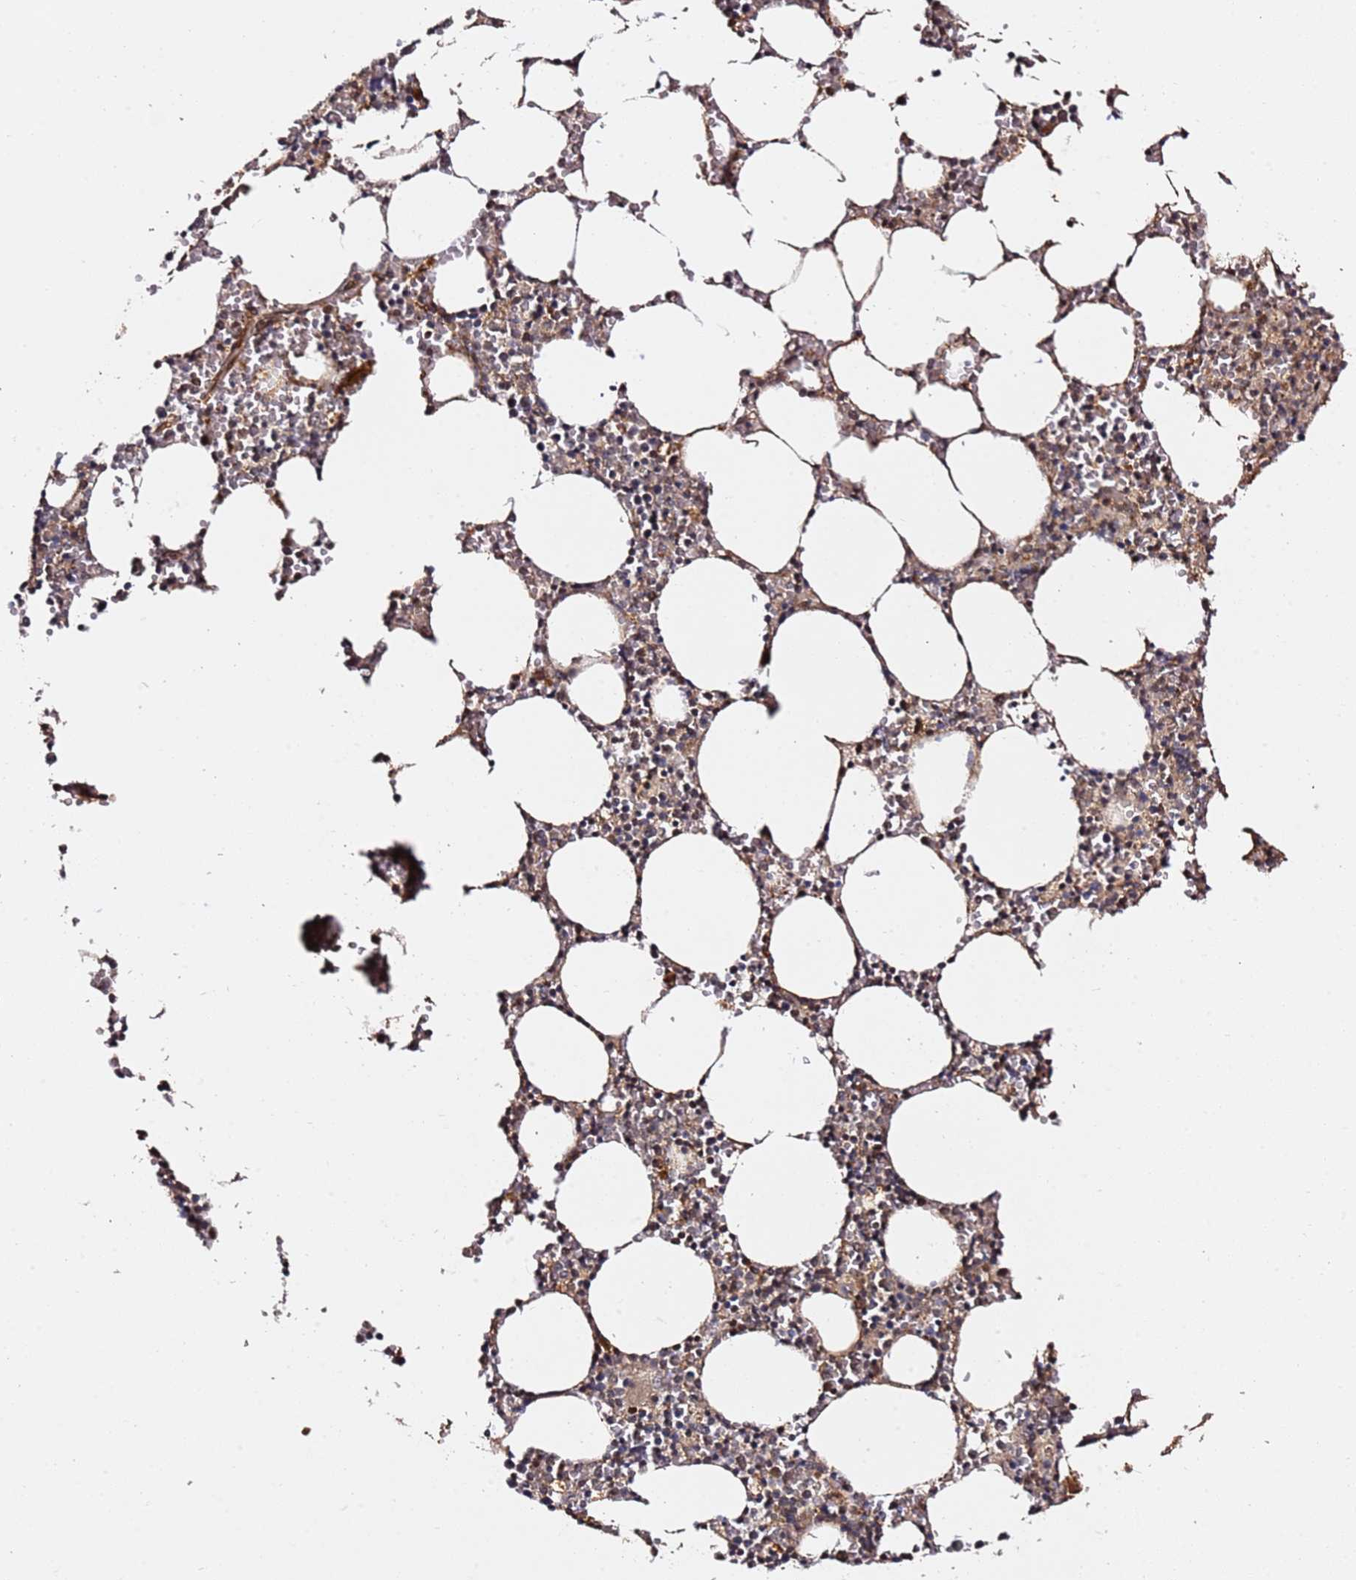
{"staining": {"intensity": "strong", "quantity": "<25%", "location": "nuclear"}, "tissue": "bone marrow", "cell_type": "Hematopoietic cells", "image_type": "normal", "snomed": [{"axis": "morphology", "description": "Normal tissue, NOS"}, {"axis": "topography", "description": "Bone marrow"}], "caption": "Bone marrow stained with a brown dye displays strong nuclear positive positivity in about <25% of hematopoietic cells.", "gene": "TP53AIP1", "patient": {"sex": "female", "age": 64}}